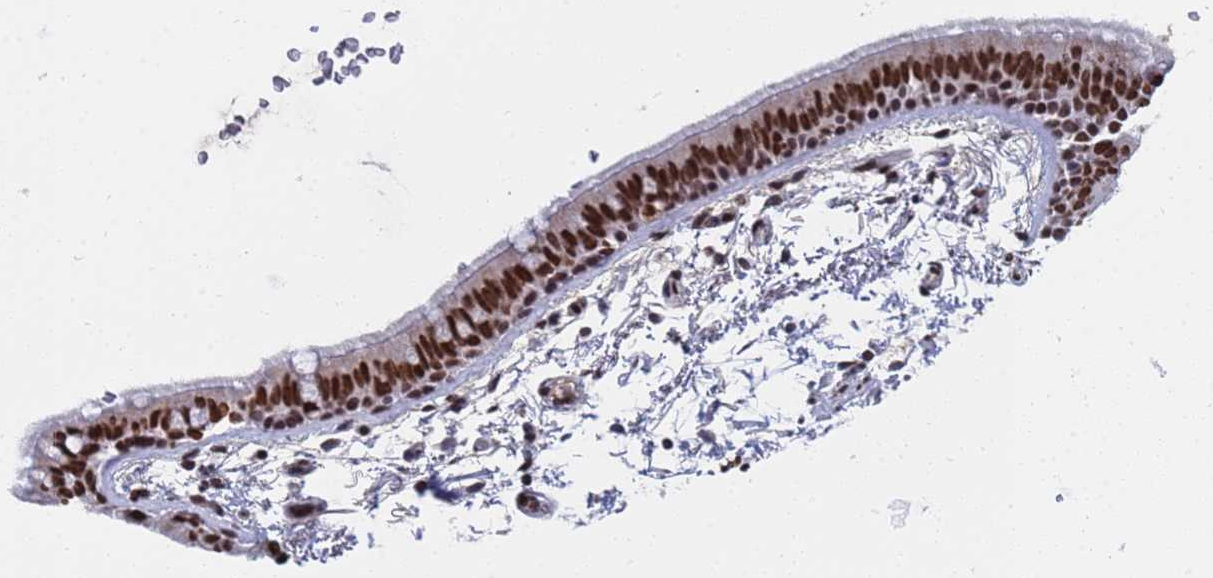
{"staining": {"intensity": "strong", "quantity": ">75%", "location": "nuclear"}, "tissue": "bronchus", "cell_type": "Respiratory epithelial cells", "image_type": "normal", "snomed": [{"axis": "morphology", "description": "Normal tissue, NOS"}, {"axis": "topography", "description": "Lymph node"}, {"axis": "topography", "description": "Bronchus"}], "caption": "Strong nuclear staining for a protein is seen in about >75% of respiratory epithelial cells of normal bronchus using IHC.", "gene": "RAVER2", "patient": {"sex": "female", "age": 70}}